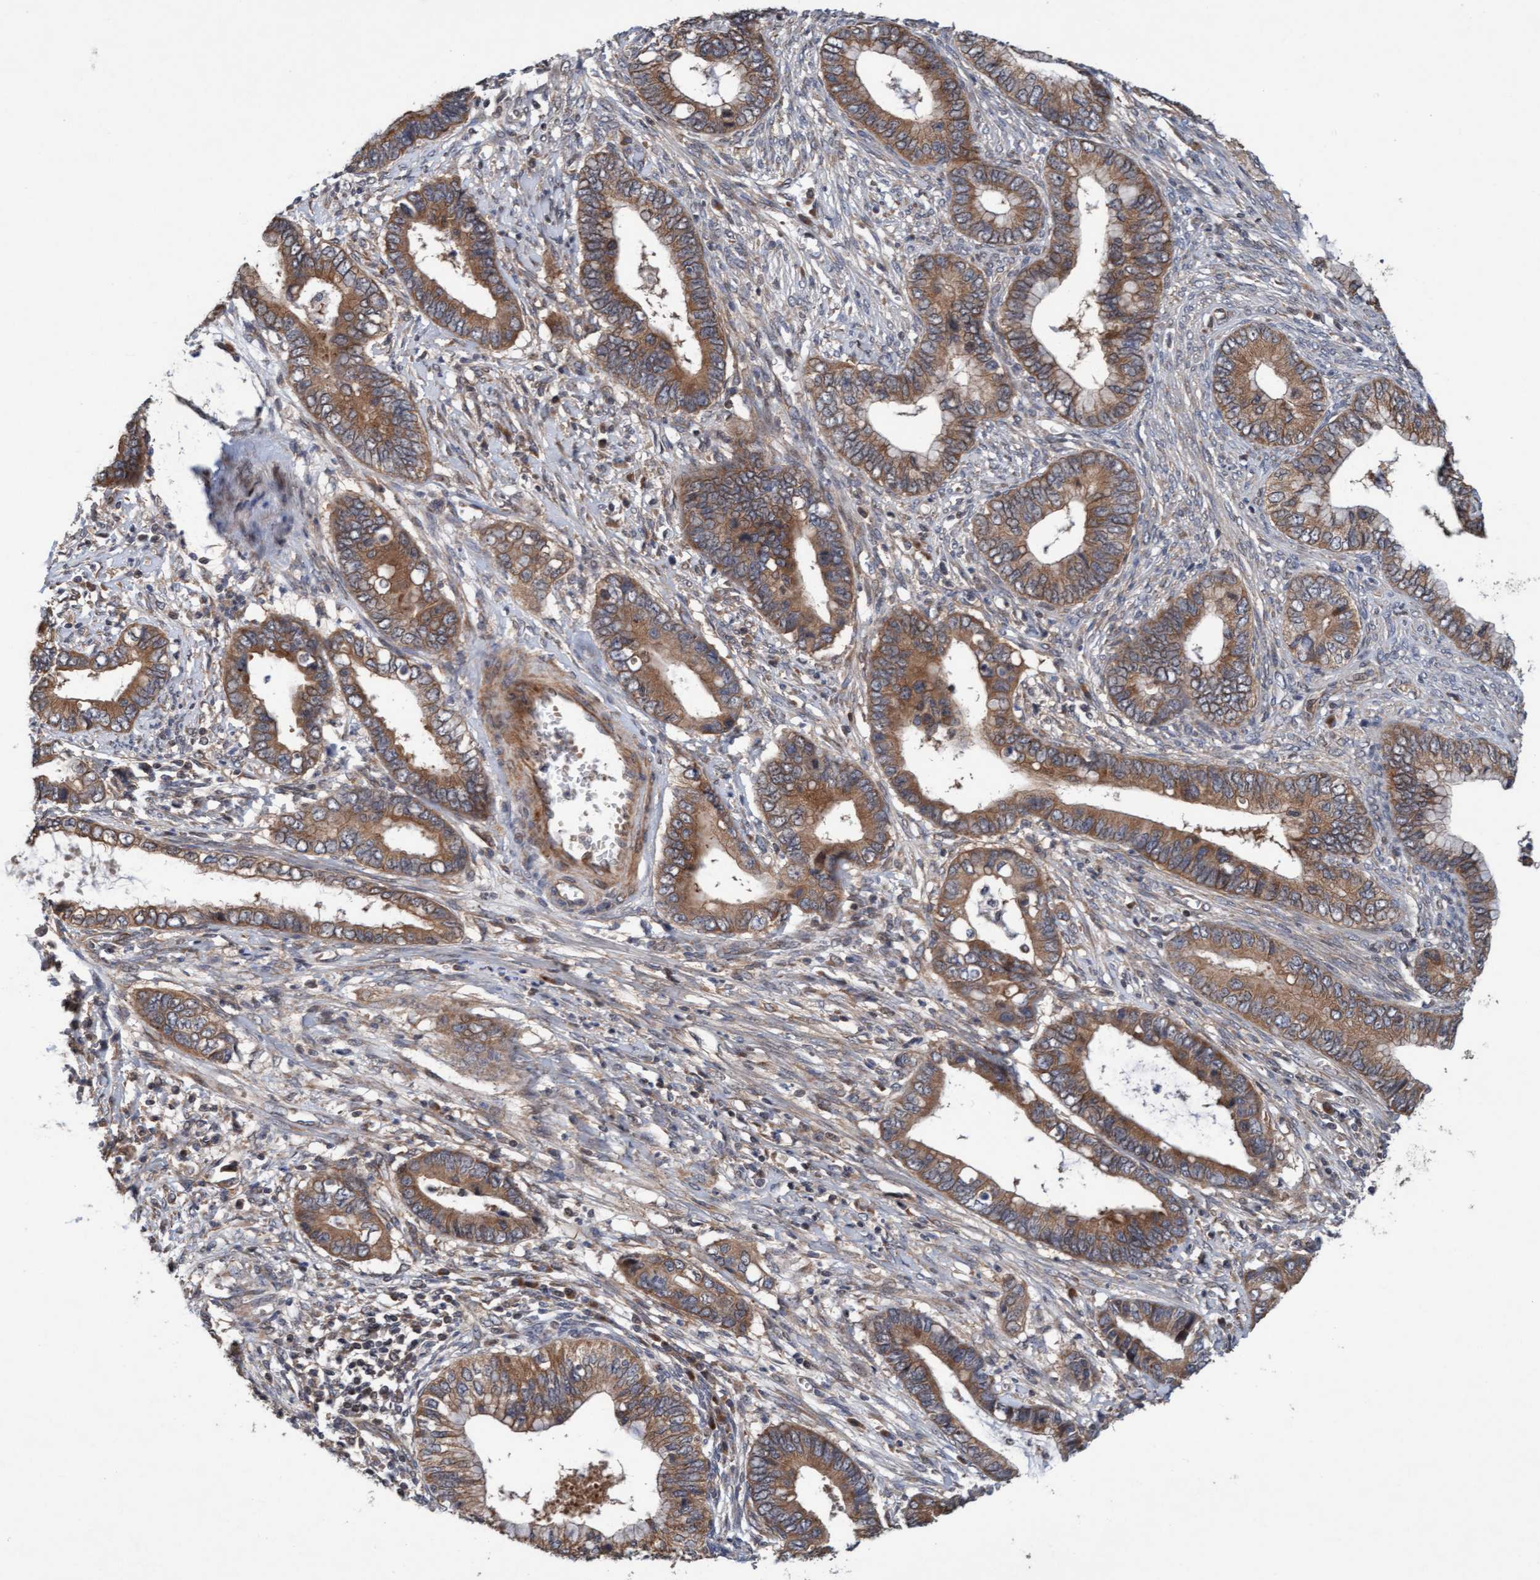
{"staining": {"intensity": "moderate", "quantity": ">75%", "location": "cytoplasmic/membranous"}, "tissue": "cervical cancer", "cell_type": "Tumor cells", "image_type": "cancer", "snomed": [{"axis": "morphology", "description": "Adenocarcinoma, NOS"}, {"axis": "topography", "description": "Cervix"}], "caption": "Immunohistochemical staining of adenocarcinoma (cervical) displays medium levels of moderate cytoplasmic/membranous protein staining in approximately >75% of tumor cells.", "gene": "MLXIP", "patient": {"sex": "female", "age": 44}}